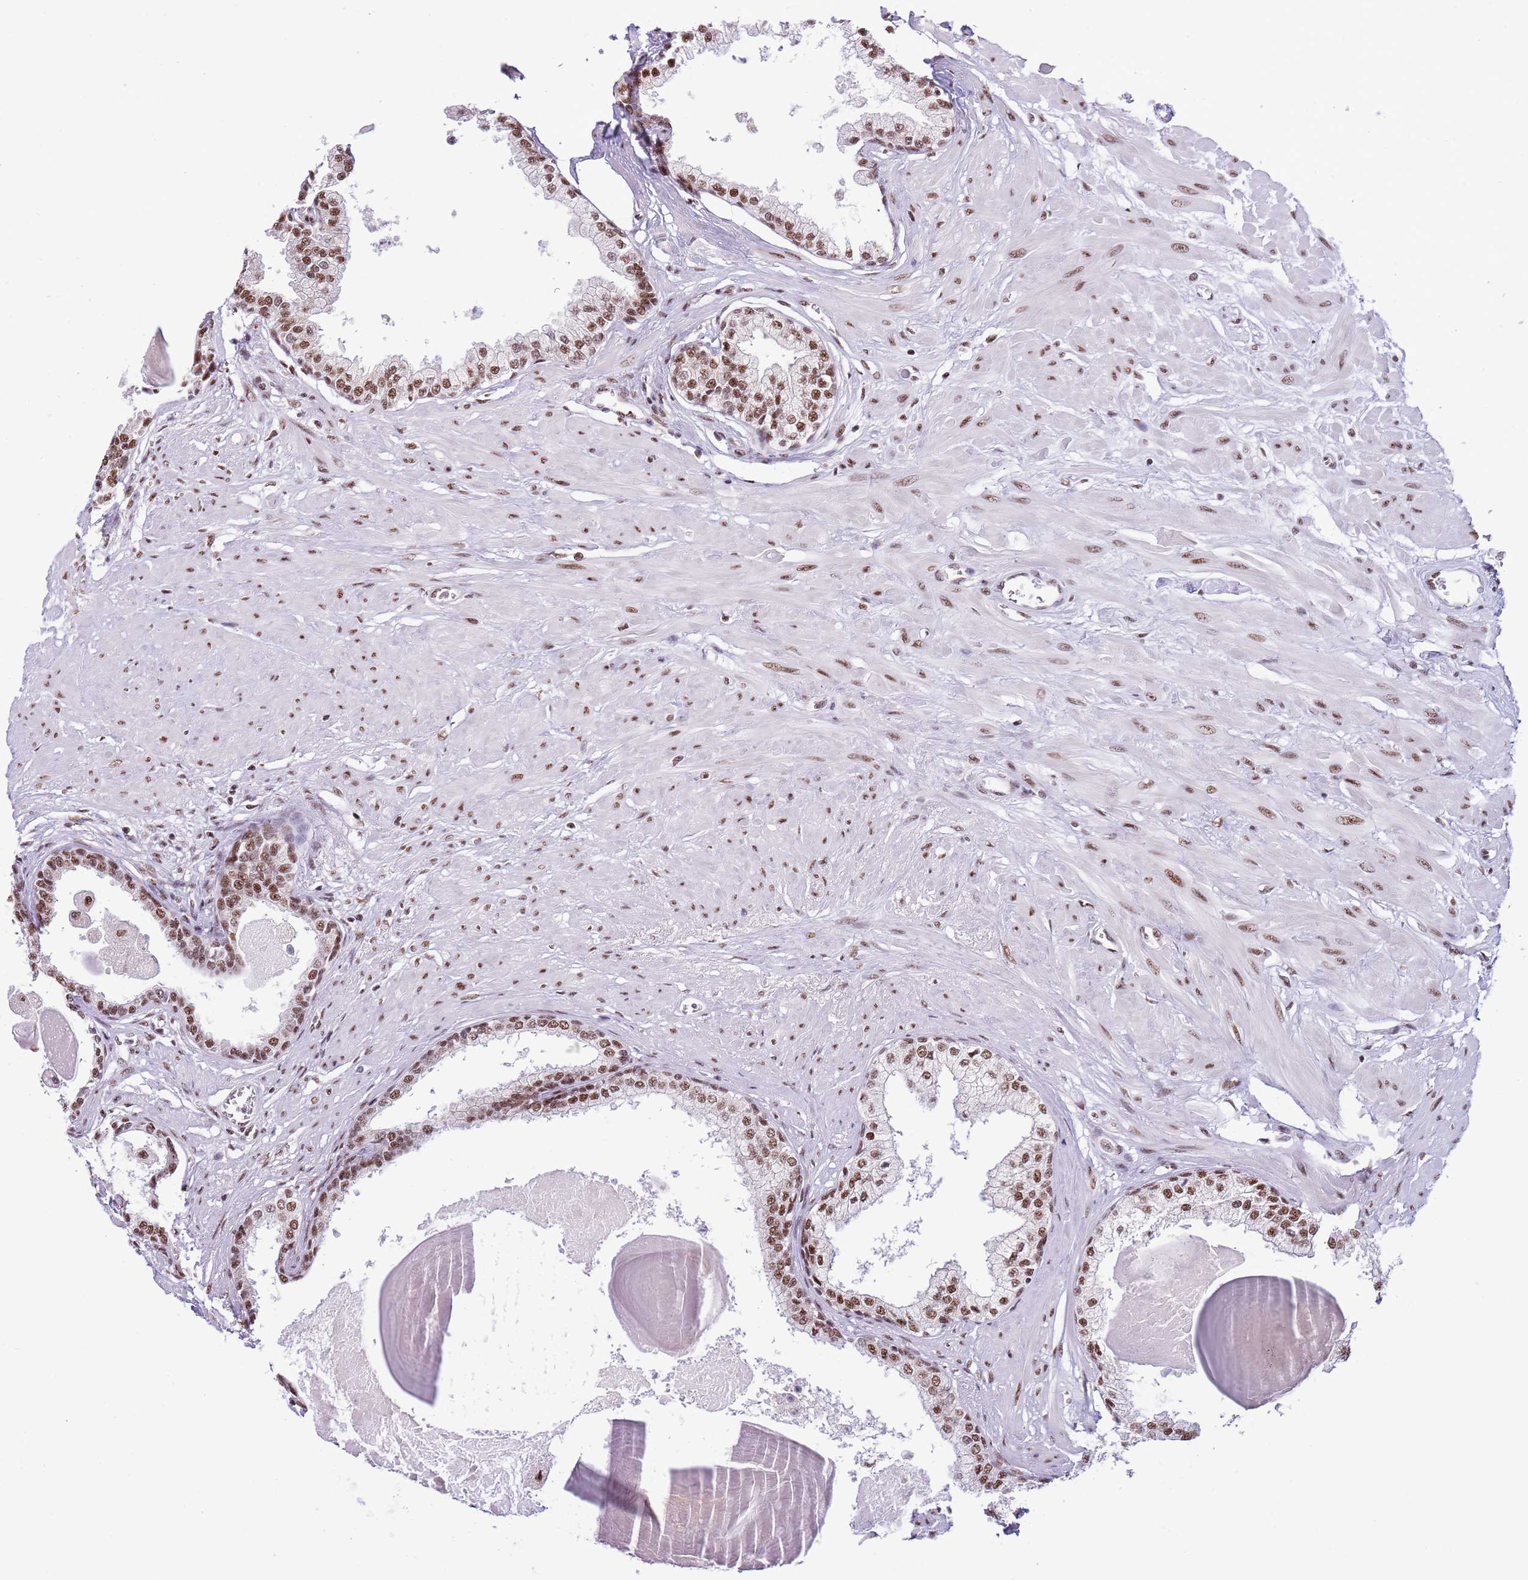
{"staining": {"intensity": "moderate", "quantity": ">75%", "location": "nuclear"}, "tissue": "prostate", "cell_type": "Glandular cells", "image_type": "normal", "snomed": [{"axis": "morphology", "description": "Normal tissue, NOS"}, {"axis": "topography", "description": "Prostate"}], "caption": "DAB (3,3'-diaminobenzidine) immunohistochemical staining of normal human prostate reveals moderate nuclear protein staining in about >75% of glandular cells. (brown staining indicates protein expression, while blue staining denotes nuclei).", "gene": "SF3A2", "patient": {"sex": "male", "age": 57}}